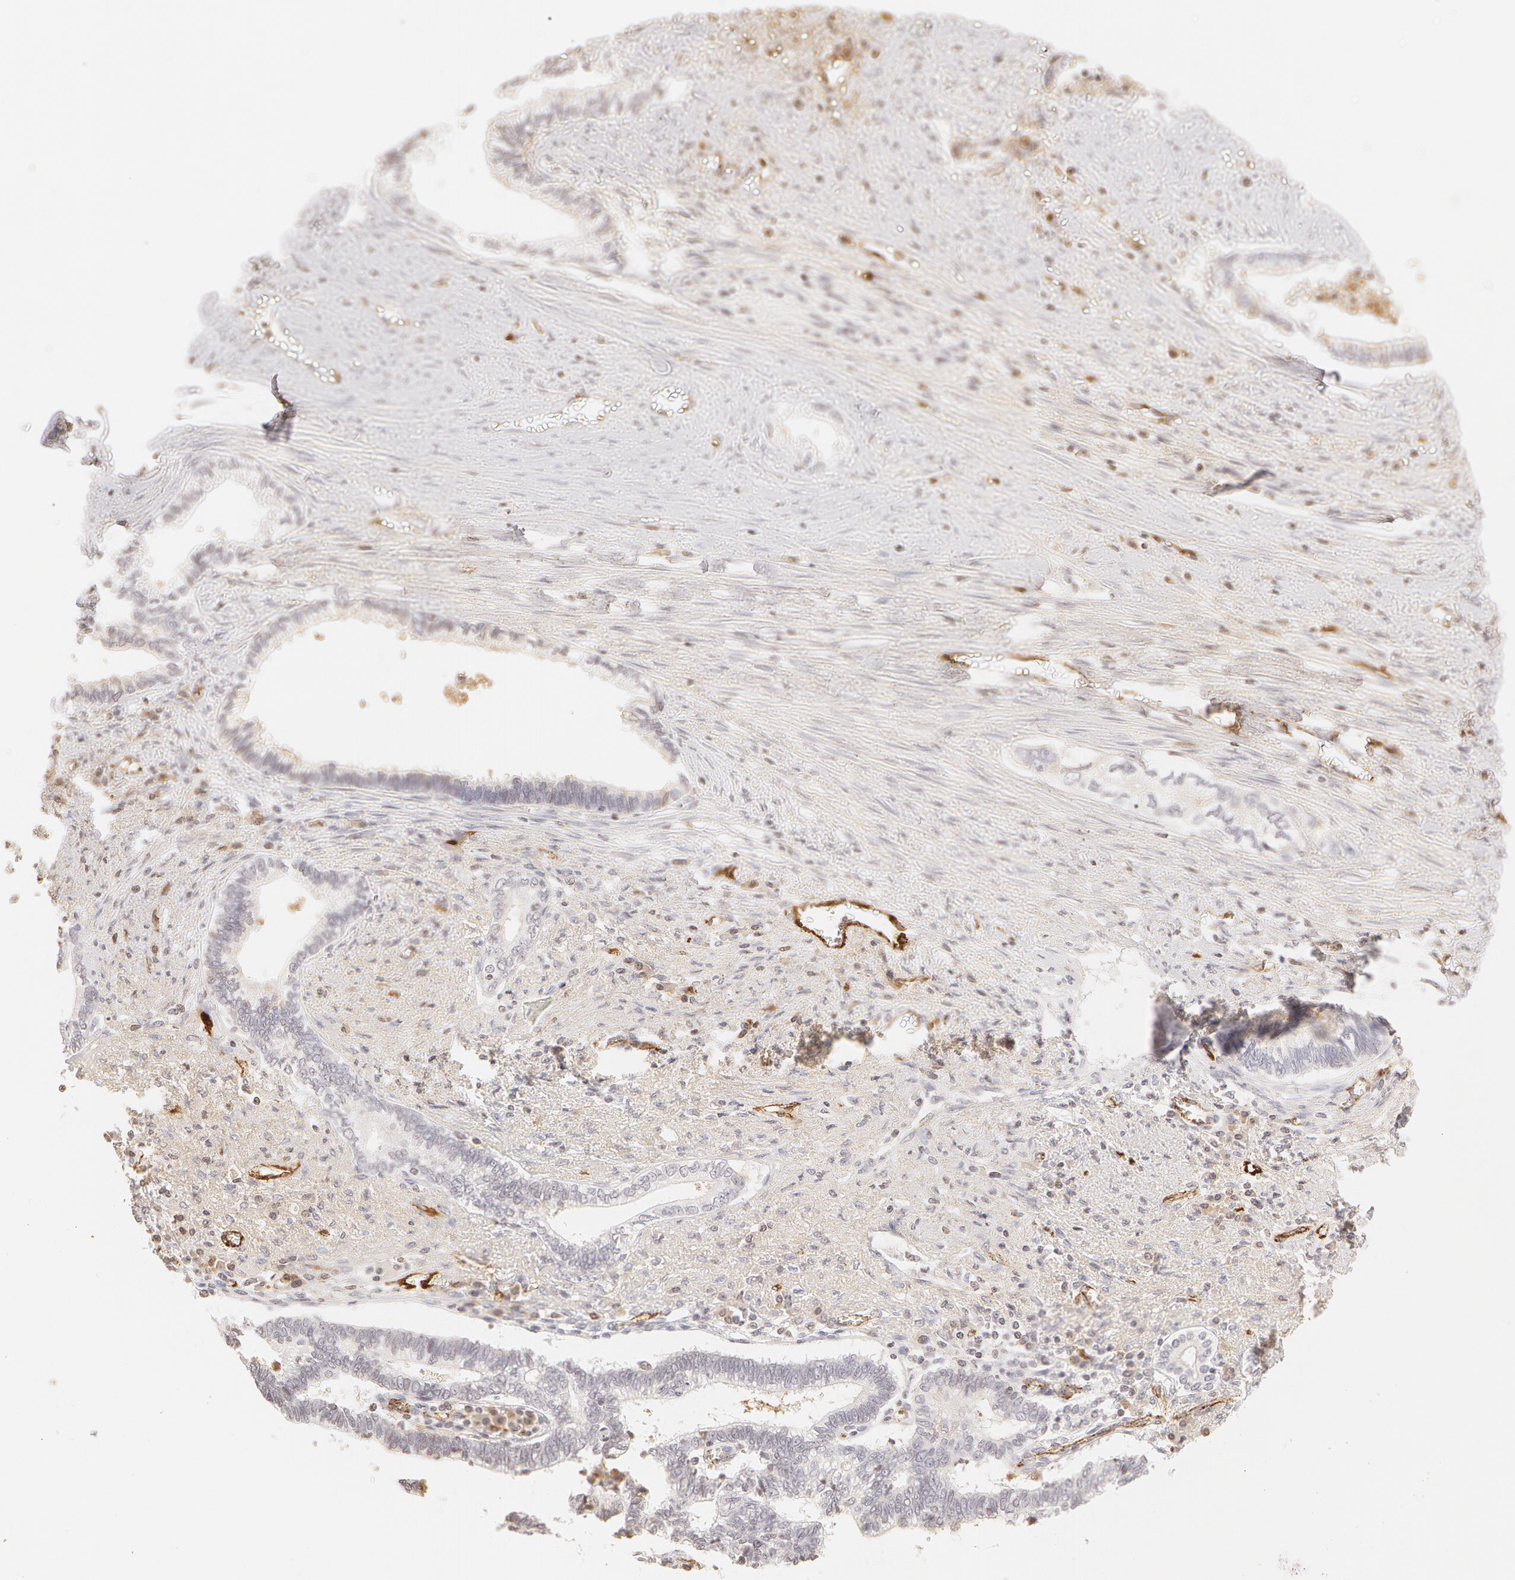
{"staining": {"intensity": "negative", "quantity": "none", "location": "none"}, "tissue": "liver cancer", "cell_type": "Tumor cells", "image_type": "cancer", "snomed": [{"axis": "morphology", "description": "Cholangiocarcinoma"}, {"axis": "topography", "description": "Liver"}], "caption": "A micrograph of liver cancer (cholangiocarcinoma) stained for a protein displays no brown staining in tumor cells.", "gene": "VWF", "patient": {"sex": "male", "age": 57}}